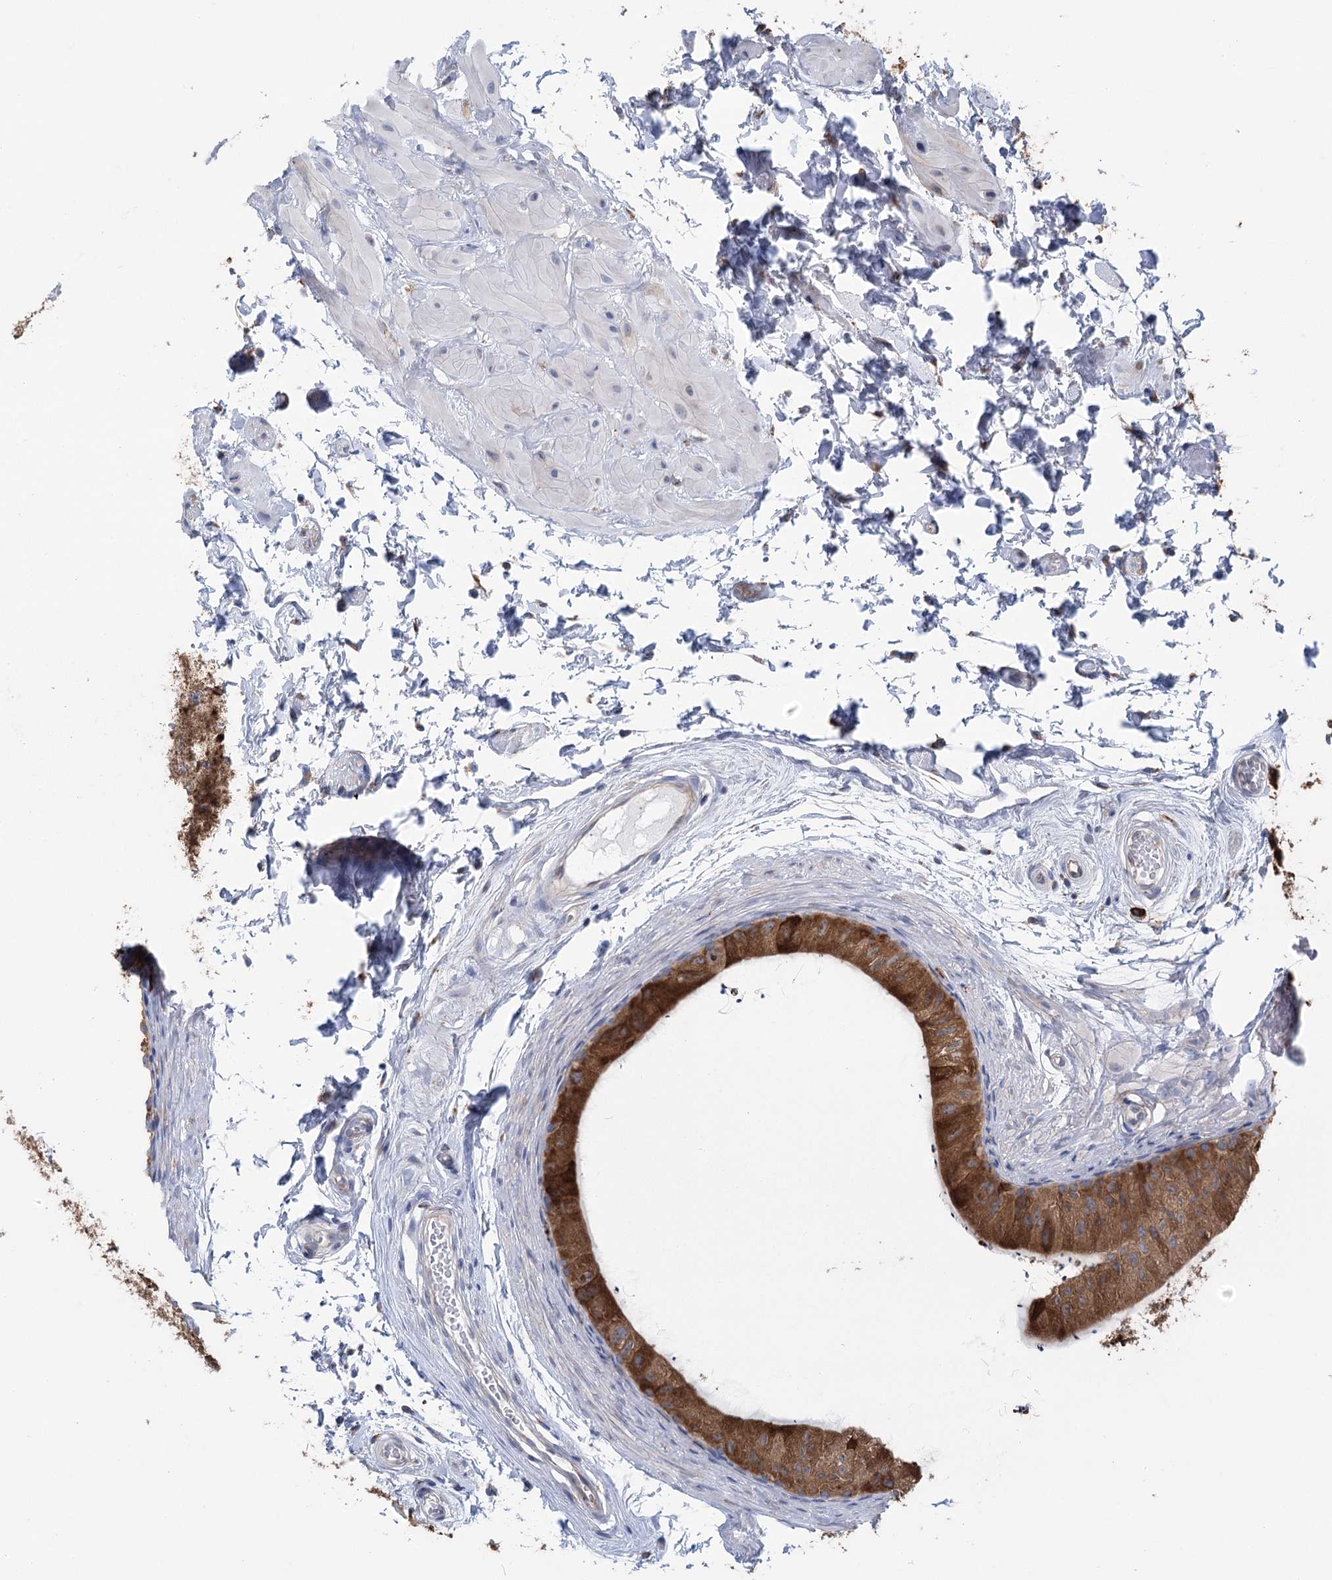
{"staining": {"intensity": "moderate", "quantity": ">75%", "location": "cytoplasmic/membranous"}, "tissue": "epididymis", "cell_type": "Glandular cells", "image_type": "normal", "snomed": [{"axis": "morphology", "description": "Normal tissue, NOS"}, {"axis": "topography", "description": "Epididymis"}], "caption": "The image shows immunohistochemical staining of unremarkable epididymis. There is moderate cytoplasmic/membranous positivity is present in about >75% of glandular cells.", "gene": "METTL24", "patient": {"sex": "male", "age": 50}}